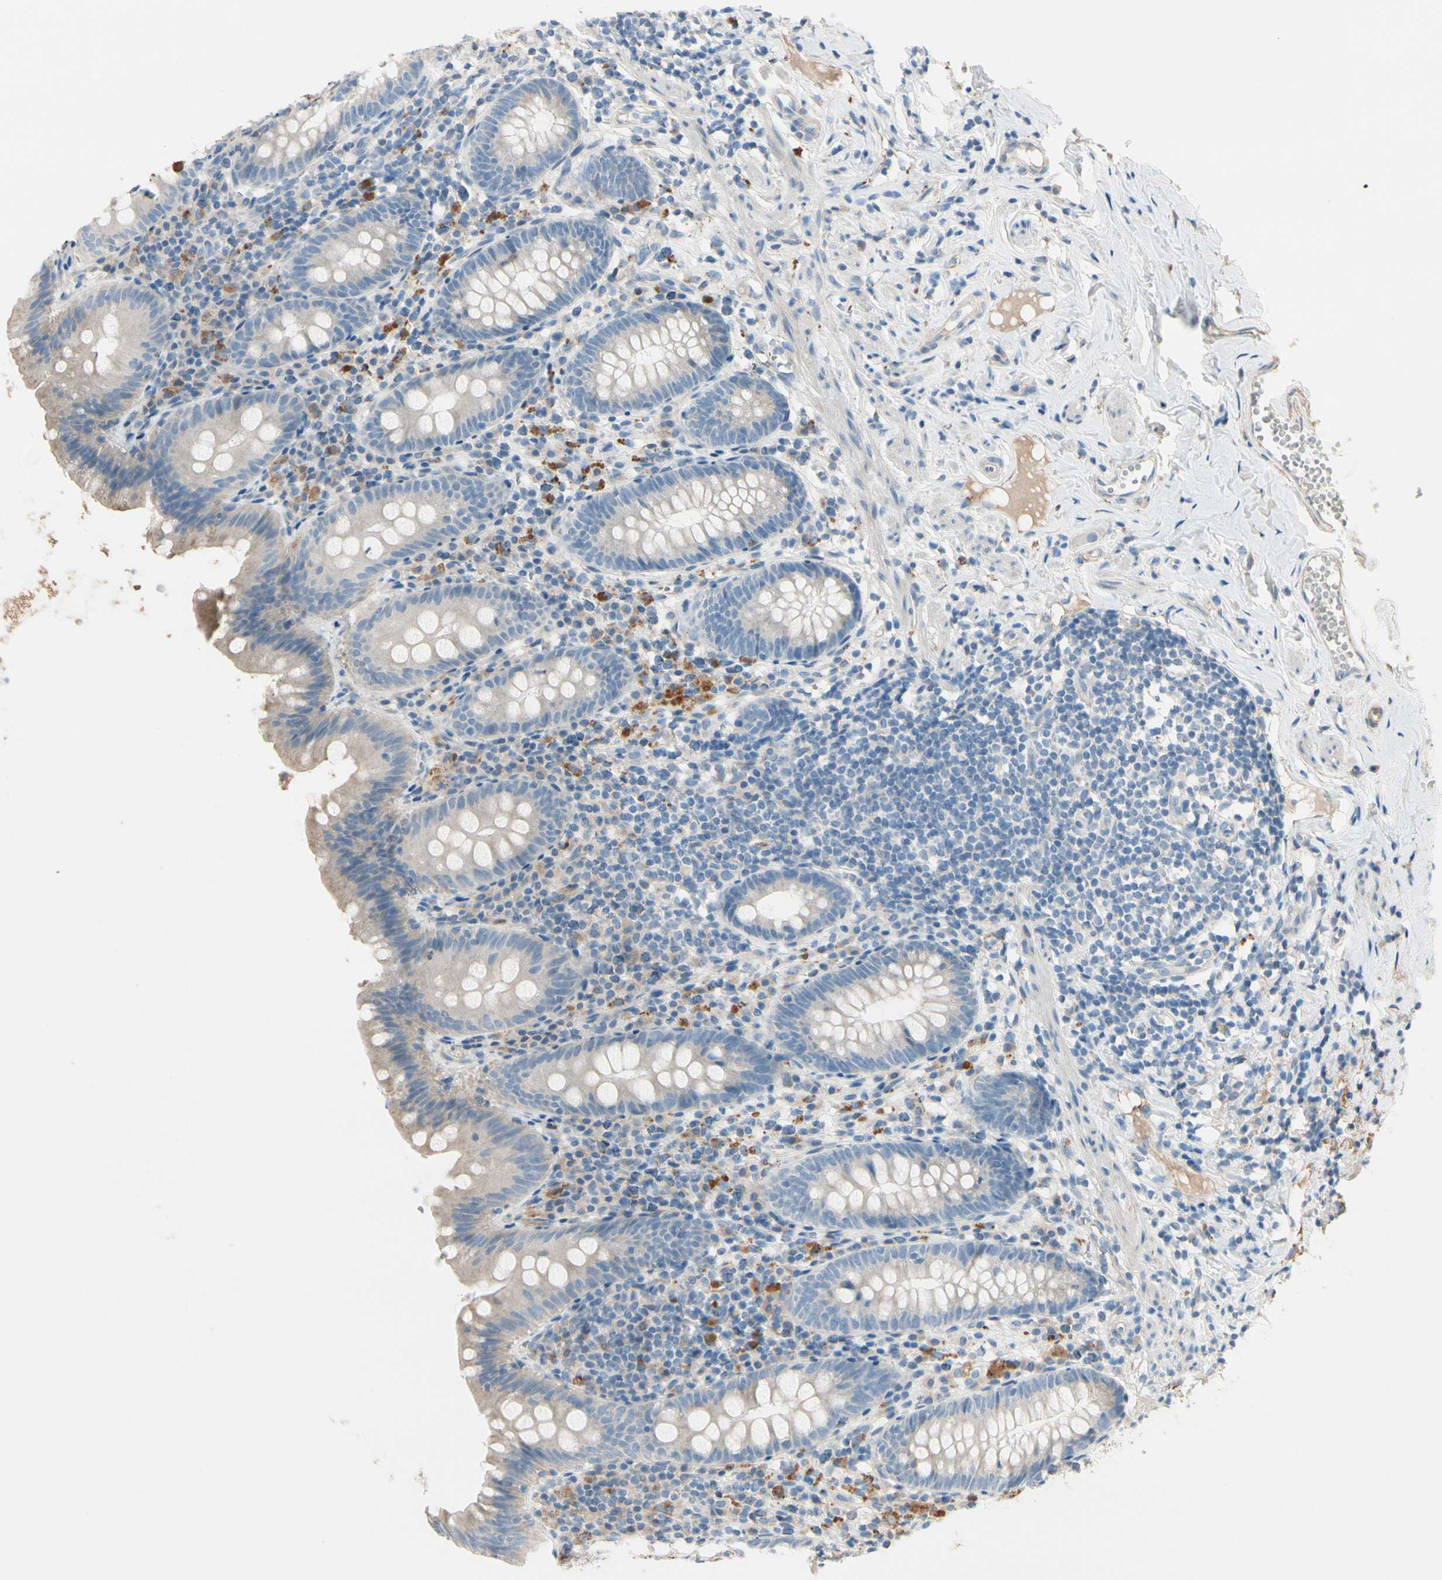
{"staining": {"intensity": "weak", "quantity": "<25%", "location": "cytoplasmic/membranous,nuclear"}, "tissue": "appendix", "cell_type": "Glandular cells", "image_type": "normal", "snomed": [{"axis": "morphology", "description": "Normal tissue, NOS"}, {"axis": "topography", "description": "Appendix"}], "caption": "DAB immunohistochemical staining of normal human appendix demonstrates no significant expression in glandular cells.", "gene": "EPHA3", "patient": {"sex": "male", "age": 52}}